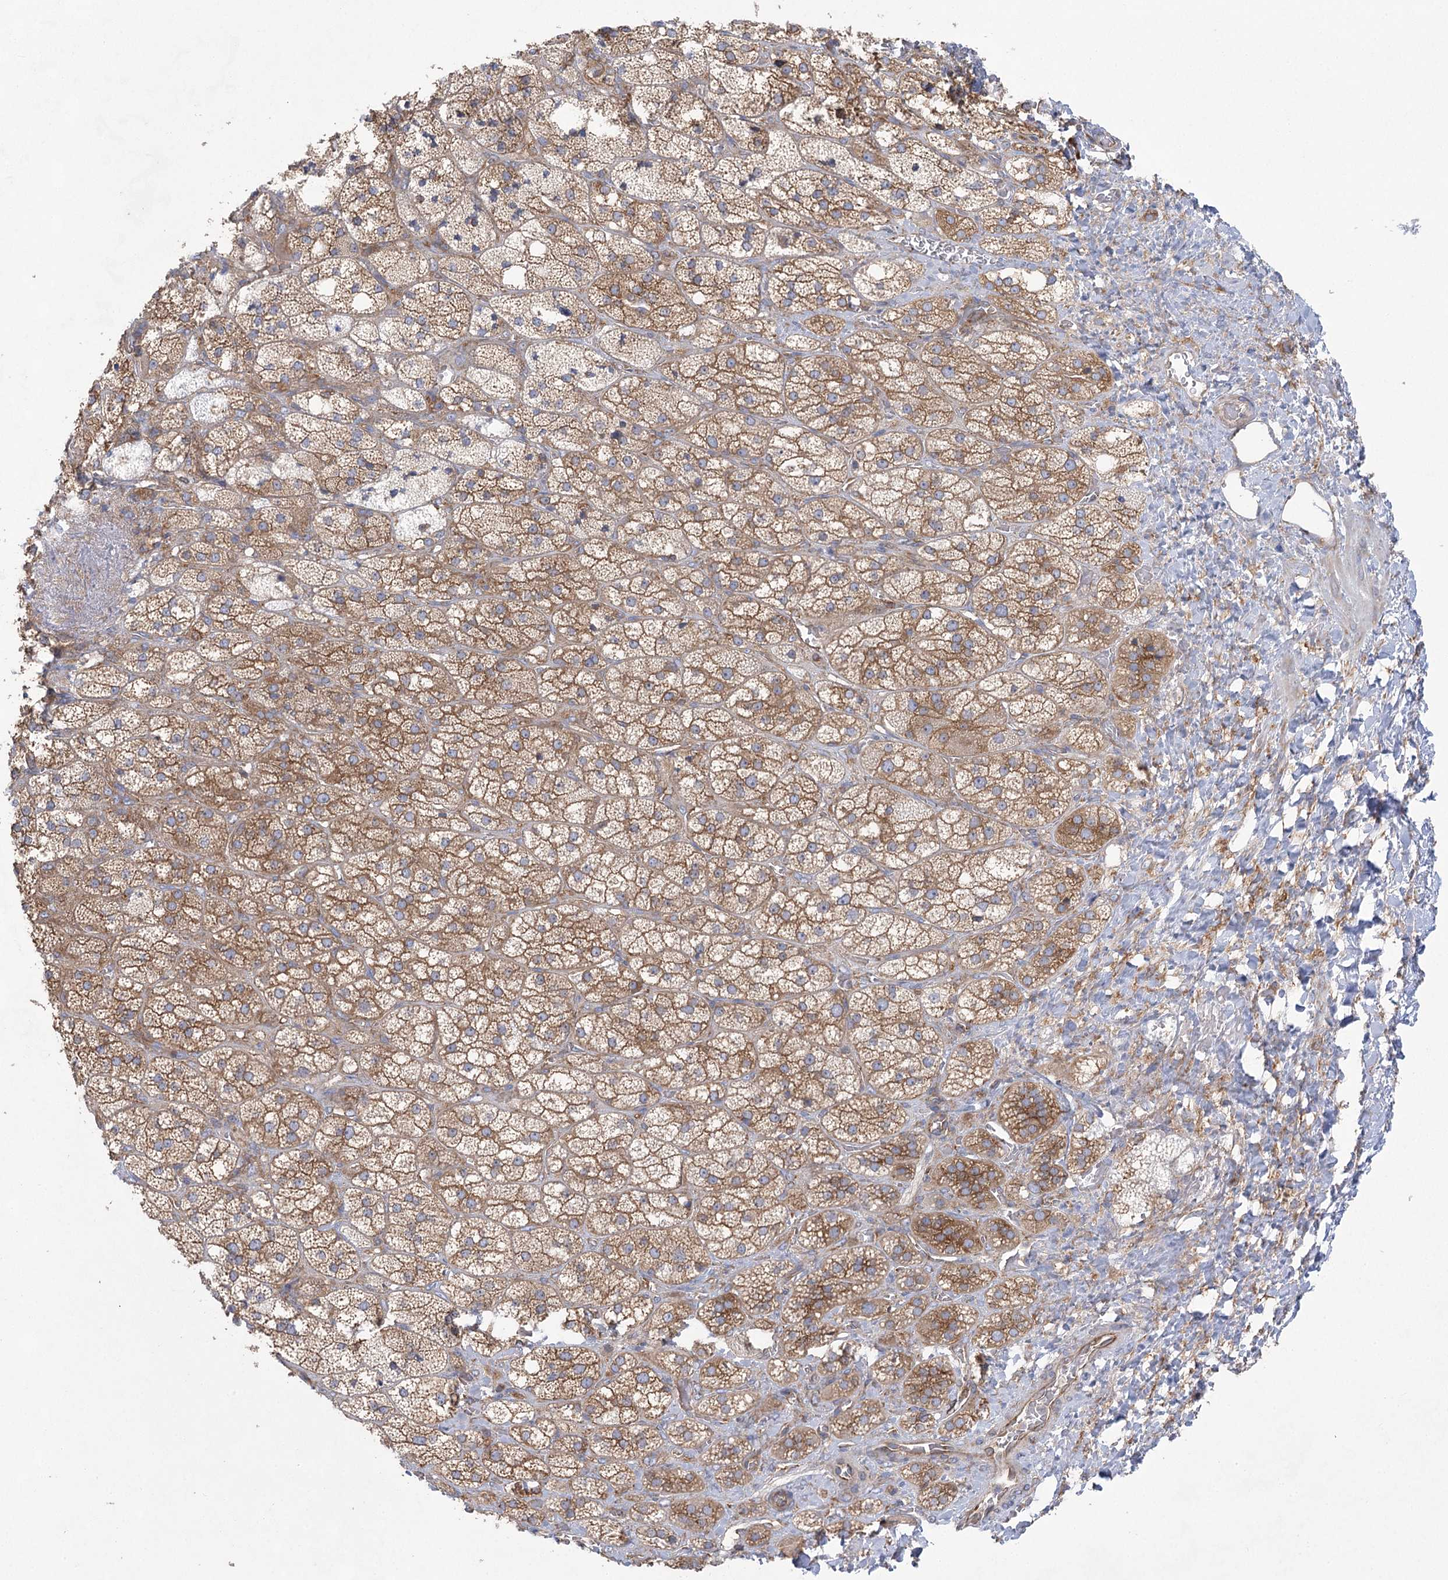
{"staining": {"intensity": "strong", "quantity": ">75%", "location": "cytoplasmic/membranous"}, "tissue": "adrenal gland", "cell_type": "Glandular cells", "image_type": "normal", "snomed": [{"axis": "morphology", "description": "Normal tissue, NOS"}, {"axis": "topography", "description": "Adrenal gland"}], "caption": "Protein staining shows strong cytoplasmic/membranous positivity in approximately >75% of glandular cells in unremarkable adrenal gland.", "gene": "EIF3A", "patient": {"sex": "male", "age": 61}}